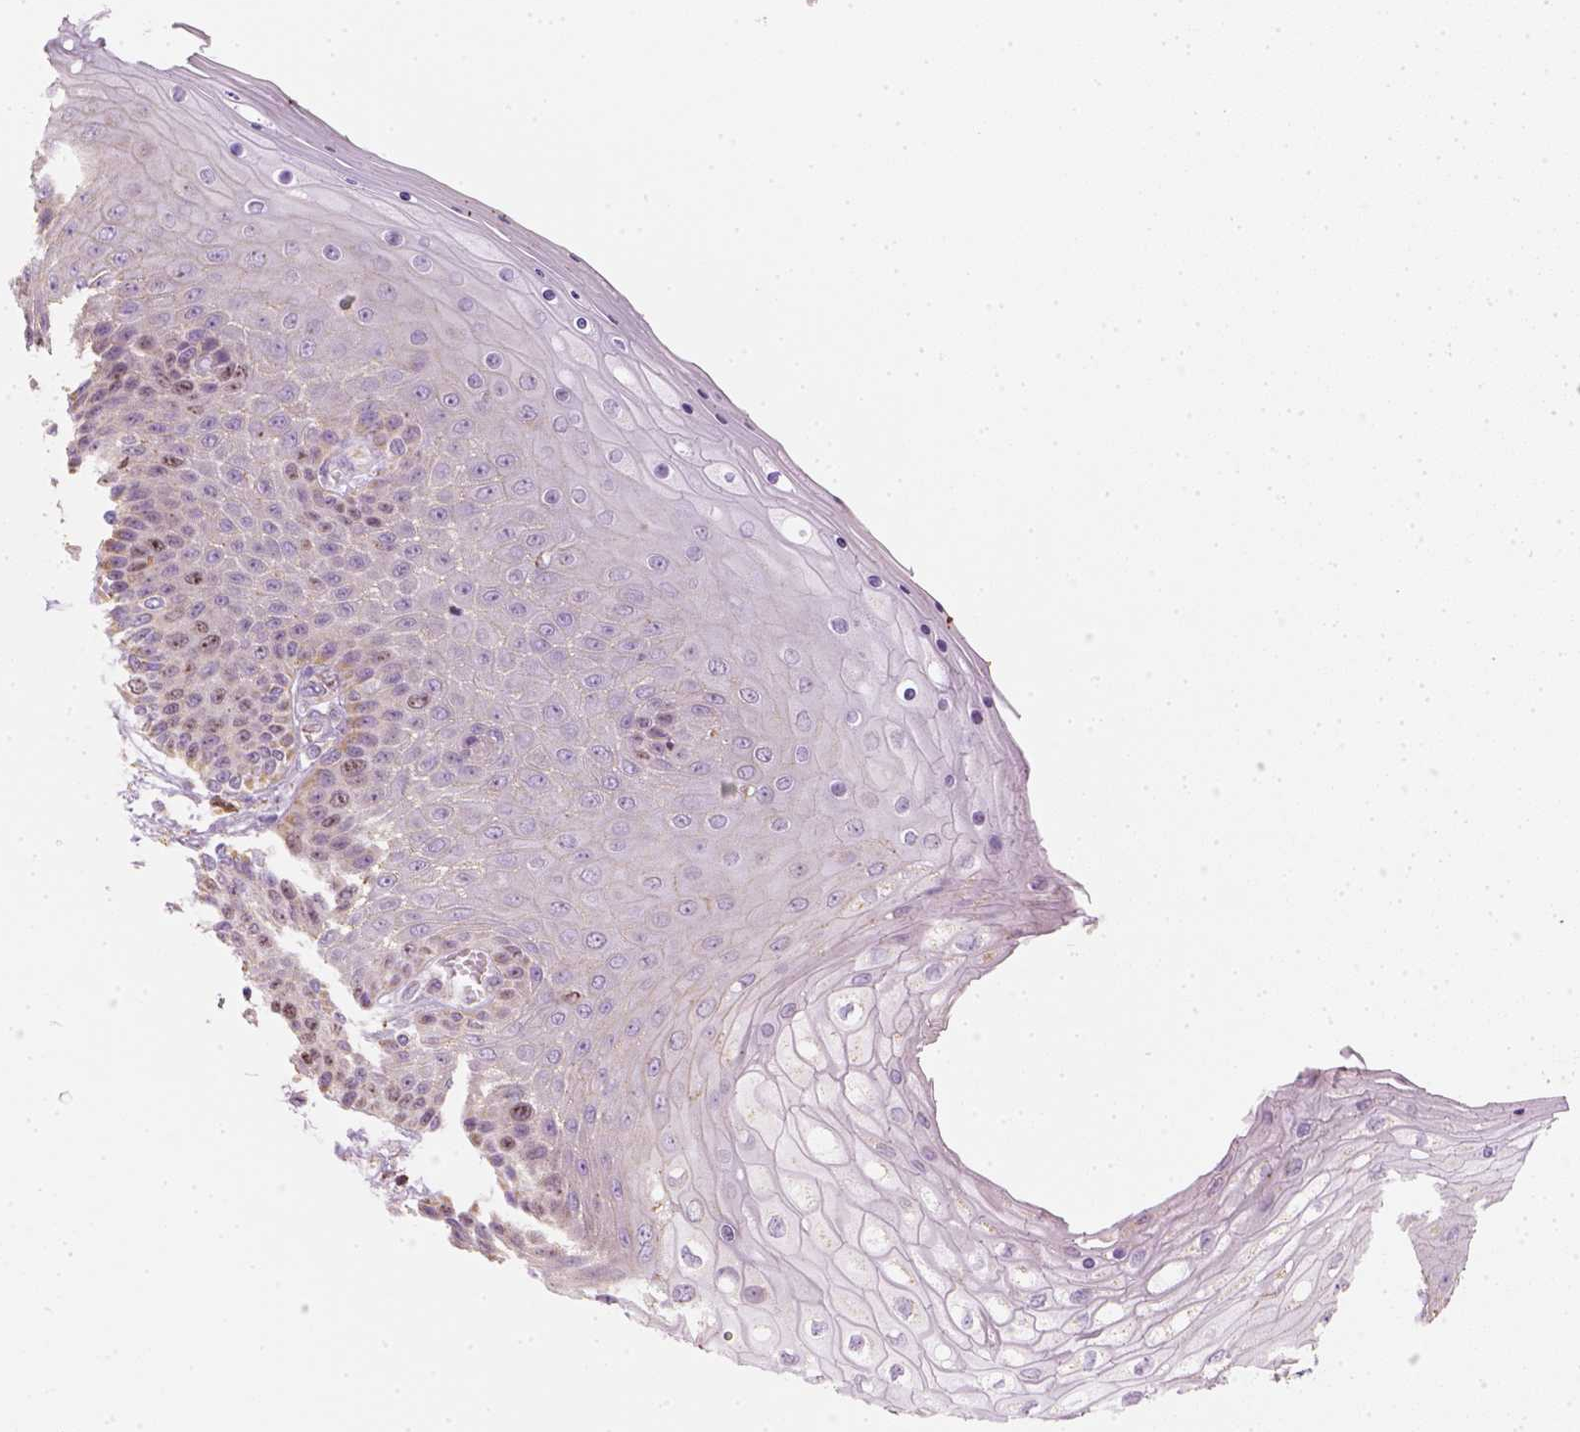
{"staining": {"intensity": "weak", "quantity": "<25%", "location": "nuclear"}, "tissue": "skin", "cell_type": "Epidermal cells", "image_type": "normal", "snomed": [{"axis": "morphology", "description": "Normal tissue, NOS"}, {"axis": "topography", "description": "Anal"}], "caption": "An image of human skin is negative for staining in epidermal cells. Brightfield microscopy of immunohistochemistry (IHC) stained with DAB (brown) and hematoxylin (blue), captured at high magnification.", "gene": "LCA5", "patient": {"sex": "female", "age": 46}}